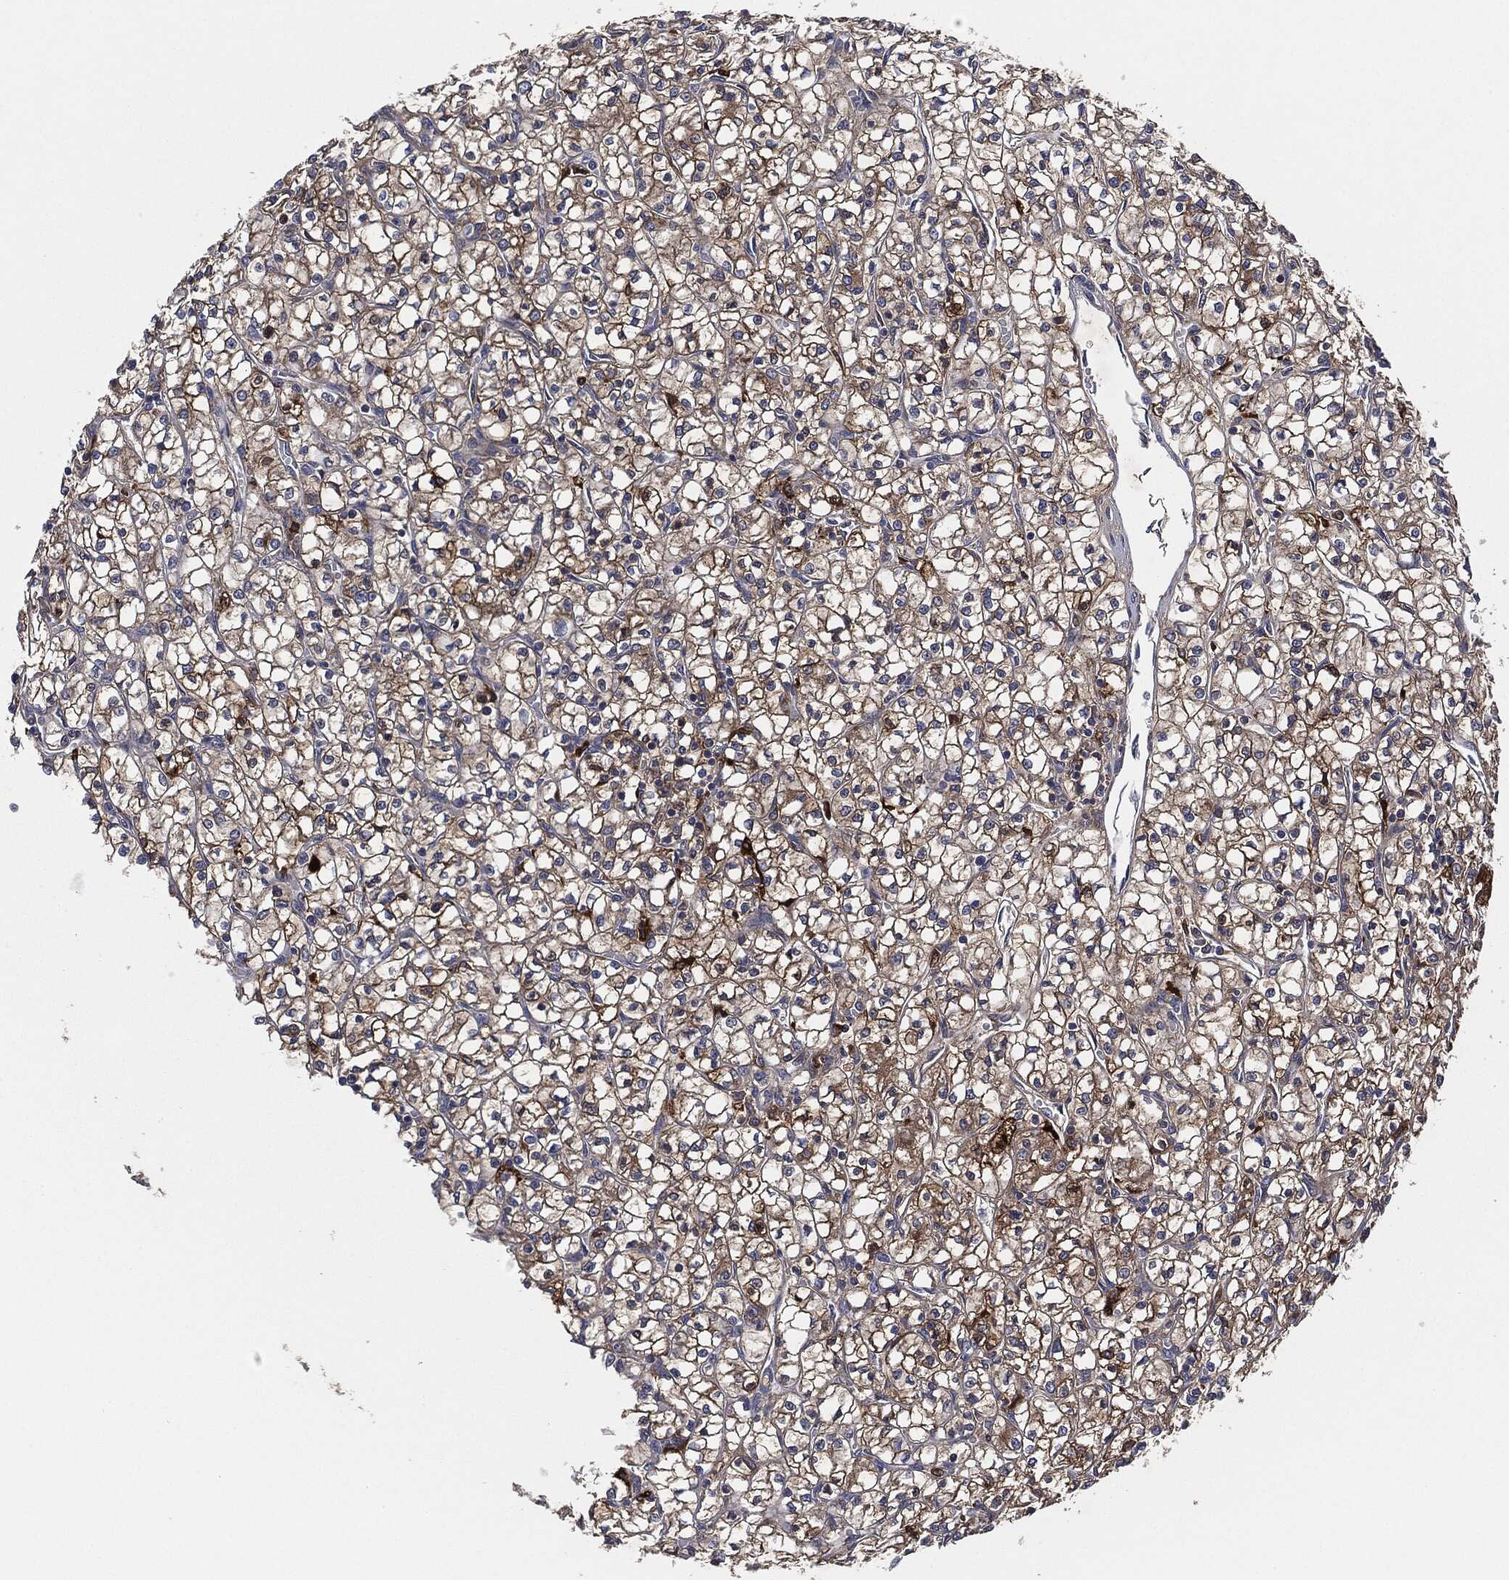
{"staining": {"intensity": "moderate", "quantity": ">75%", "location": "cytoplasmic/membranous"}, "tissue": "renal cancer", "cell_type": "Tumor cells", "image_type": "cancer", "snomed": [{"axis": "morphology", "description": "Adenocarcinoma, NOS"}, {"axis": "topography", "description": "Kidney"}], "caption": "Renal cancer (adenocarcinoma) stained with IHC exhibits moderate cytoplasmic/membranous staining in about >75% of tumor cells.", "gene": "TMEM11", "patient": {"sex": "female", "age": 64}}